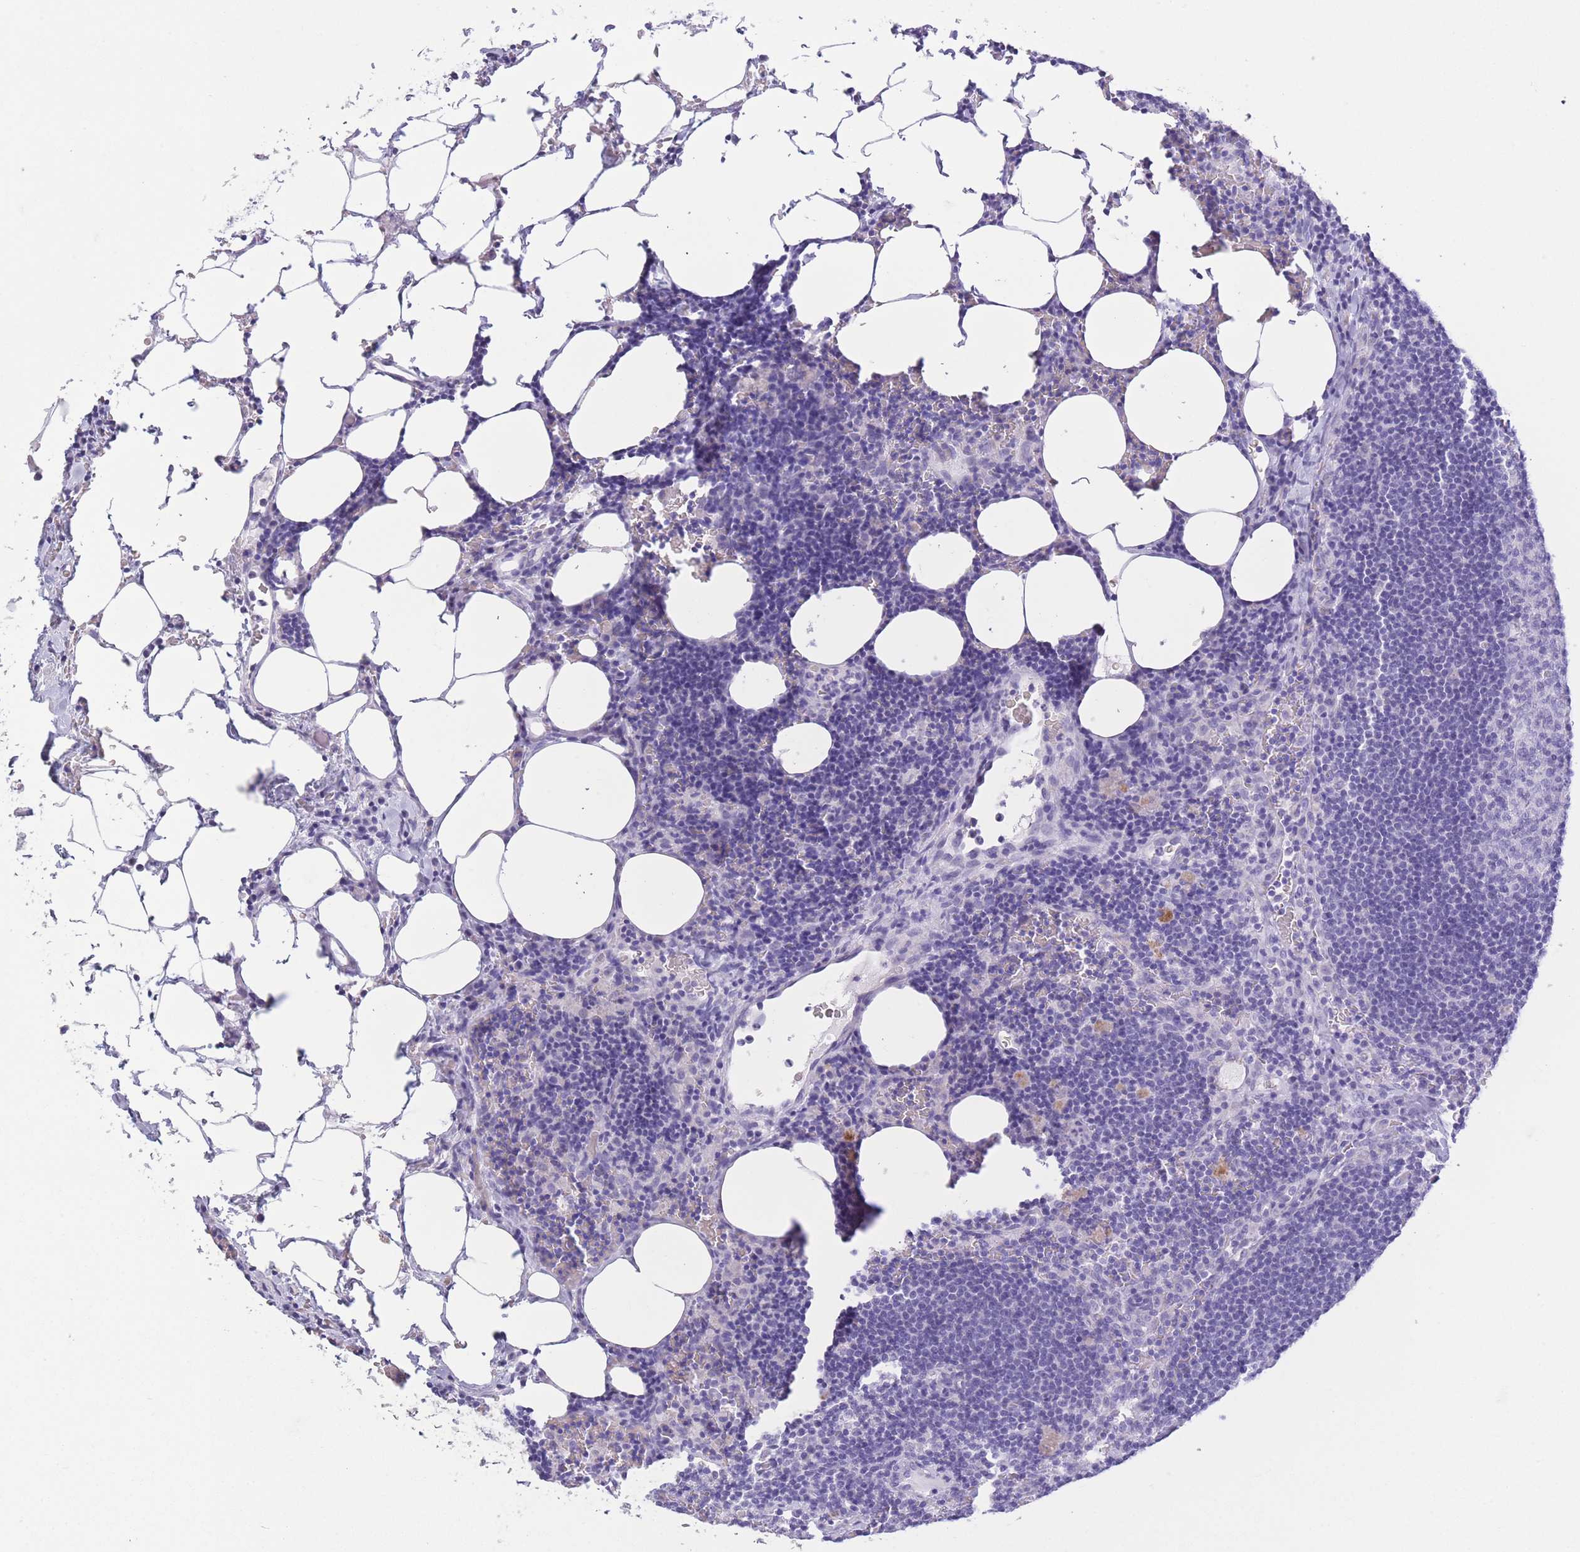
{"staining": {"intensity": "negative", "quantity": "none", "location": "none"}, "tissue": "lymph node", "cell_type": "Germinal center cells", "image_type": "normal", "snomed": [{"axis": "morphology", "description": "Normal tissue, NOS"}, {"axis": "topography", "description": "Lymph node"}], "caption": "Immunohistochemistry (IHC) micrograph of normal lymph node: human lymph node stained with DAB (3,3'-diaminobenzidine) displays no significant protein staining in germinal center cells. (Stains: DAB immunohistochemistry (IHC) with hematoxylin counter stain, Microscopy: brightfield microscopy at high magnification).", "gene": "PKLR", "patient": {"sex": "male", "age": 62}}